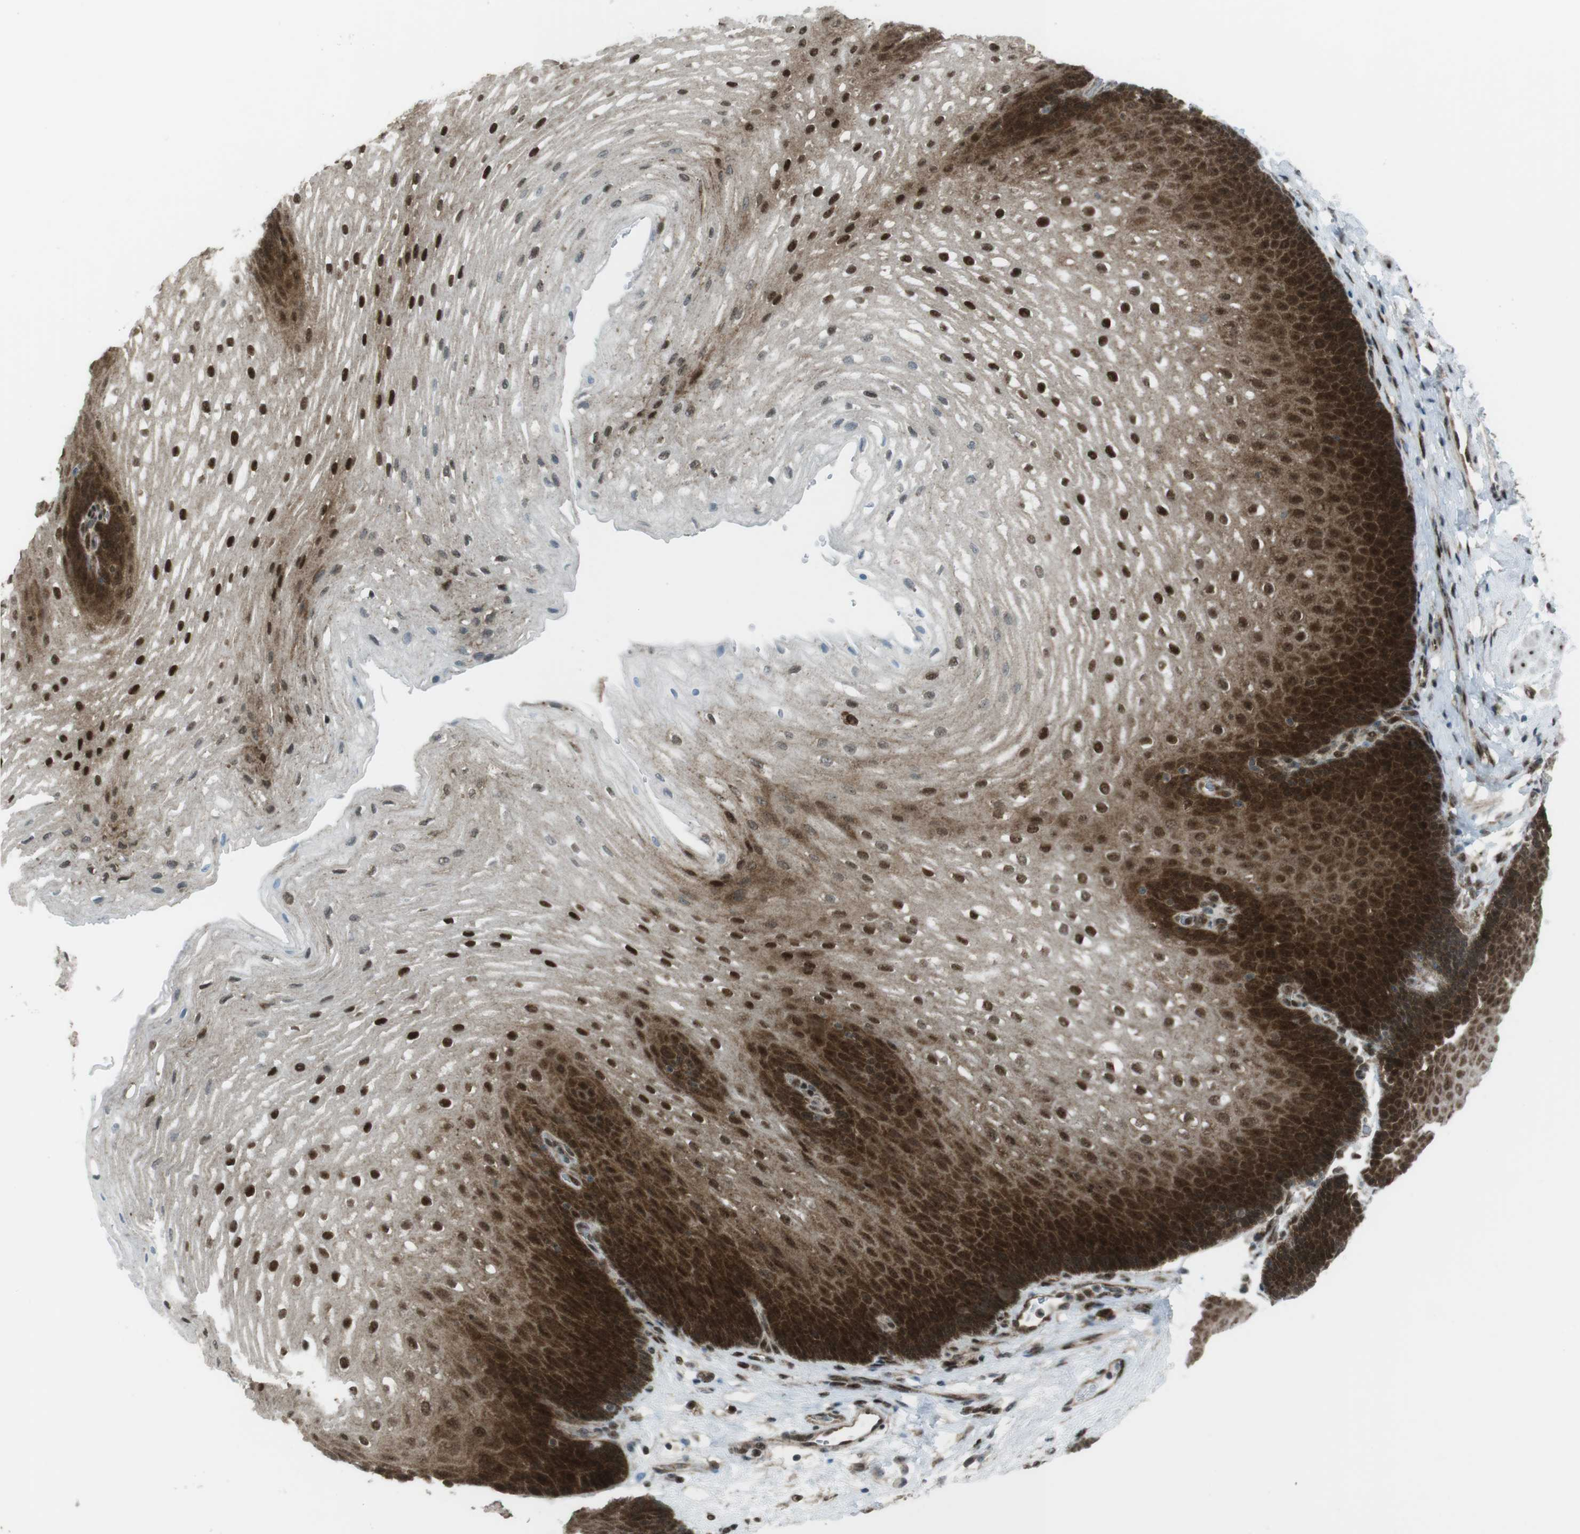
{"staining": {"intensity": "strong", "quantity": ">75%", "location": "cytoplasmic/membranous,nuclear"}, "tissue": "esophagus", "cell_type": "Squamous epithelial cells", "image_type": "normal", "snomed": [{"axis": "morphology", "description": "Normal tissue, NOS"}, {"axis": "topography", "description": "Esophagus"}], "caption": "Immunohistochemistry (DAB) staining of unremarkable esophagus reveals strong cytoplasmic/membranous,nuclear protein expression in approximately >75% of squamous epithelial cells.", "gene": "CSNK1D", "patient": {"sex": "male", "age": 48}}